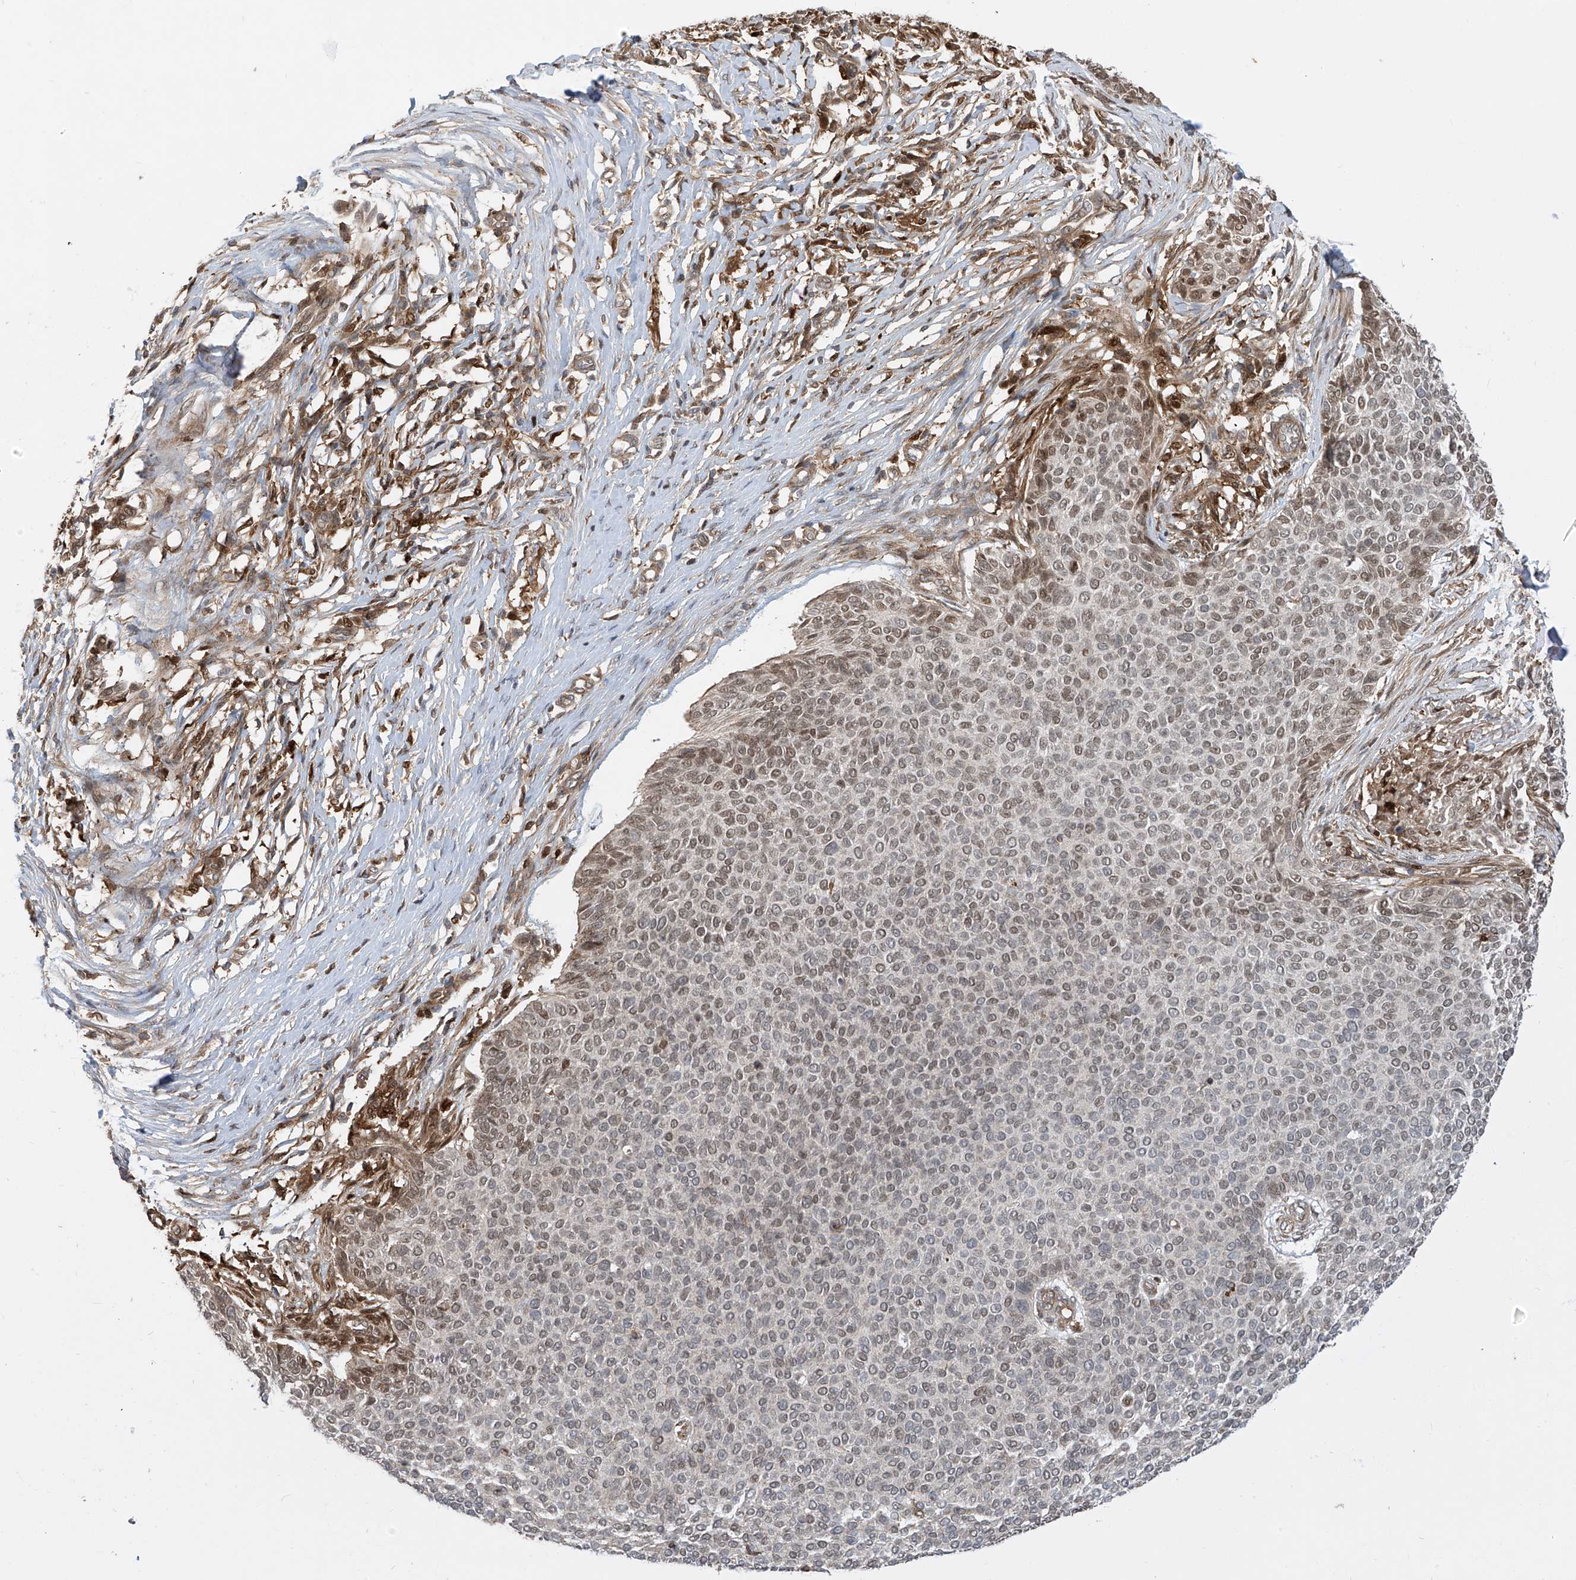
{"staining": {"intensity": "moderate", "quantity": "25%-75%", "location": "nuclear"}, "tissue": "skin cancer", "cell_type": "Tumor cells", "image_type": "cancer", "snomed": [{"axis": "morphology", "description": "Normal tissue, NOS"}, {"axis": "morphology", "description": "Basal cell carcinoma"}, {"axis": "topography", "description": "Skin"}], "caption": "The photomicrograph displays staining of skin cancer, revealing moderate nuclear protein staining (brown color) within tumor cells. The protein is shown in brown color, while the nuclei are stained blue.", "gene": "ATAD2B", "patient": {"sex": "male", "age": 50}}